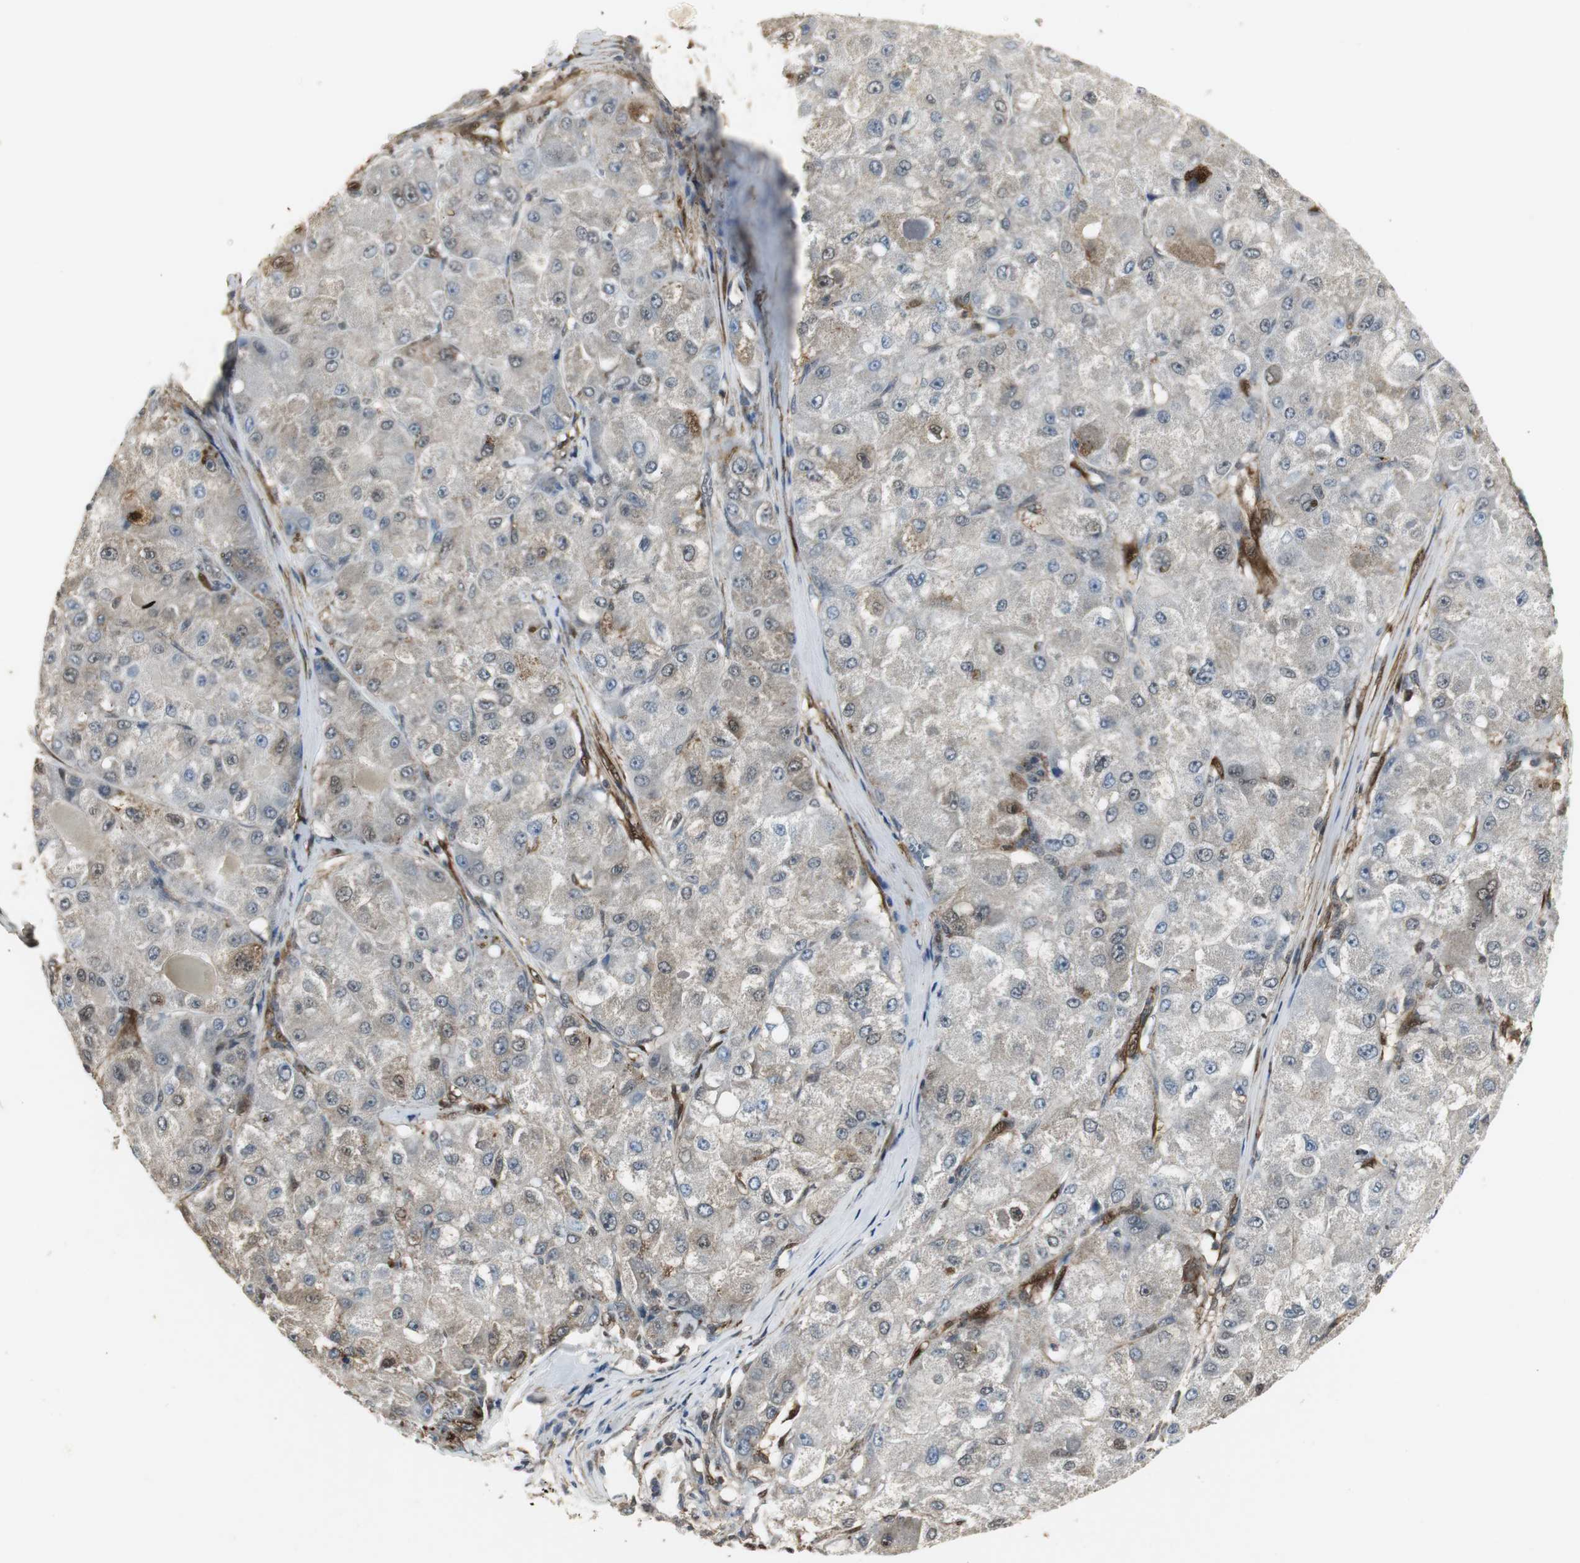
{"staining": {"intensity": "moderate", "quantity": "<25%", "location": "cytoplasmic/membranous"}, "tissue": "liver cancer", "cell_type": "Tumor cells", "image_type": "cancer", "snomed": [{"axis": "morphology", "description": "Carcinoma, Hepatocellular, NOS"}, {"axis": "topography", "description": "Liver"}], "caption": "High-magnification brightfield microscopy of hepatocellular carcinoma (liver) stained with DAB (3,3'-diaminobenzidine) (brown) and counterstained with hematoxylin (blue). tumor cells exhibit moderate cytoplasmic/membranous staining is identified in approximately<25% of cells.", "gene": "PLIN3", "patient": {"sex": "male", "age": 80}}